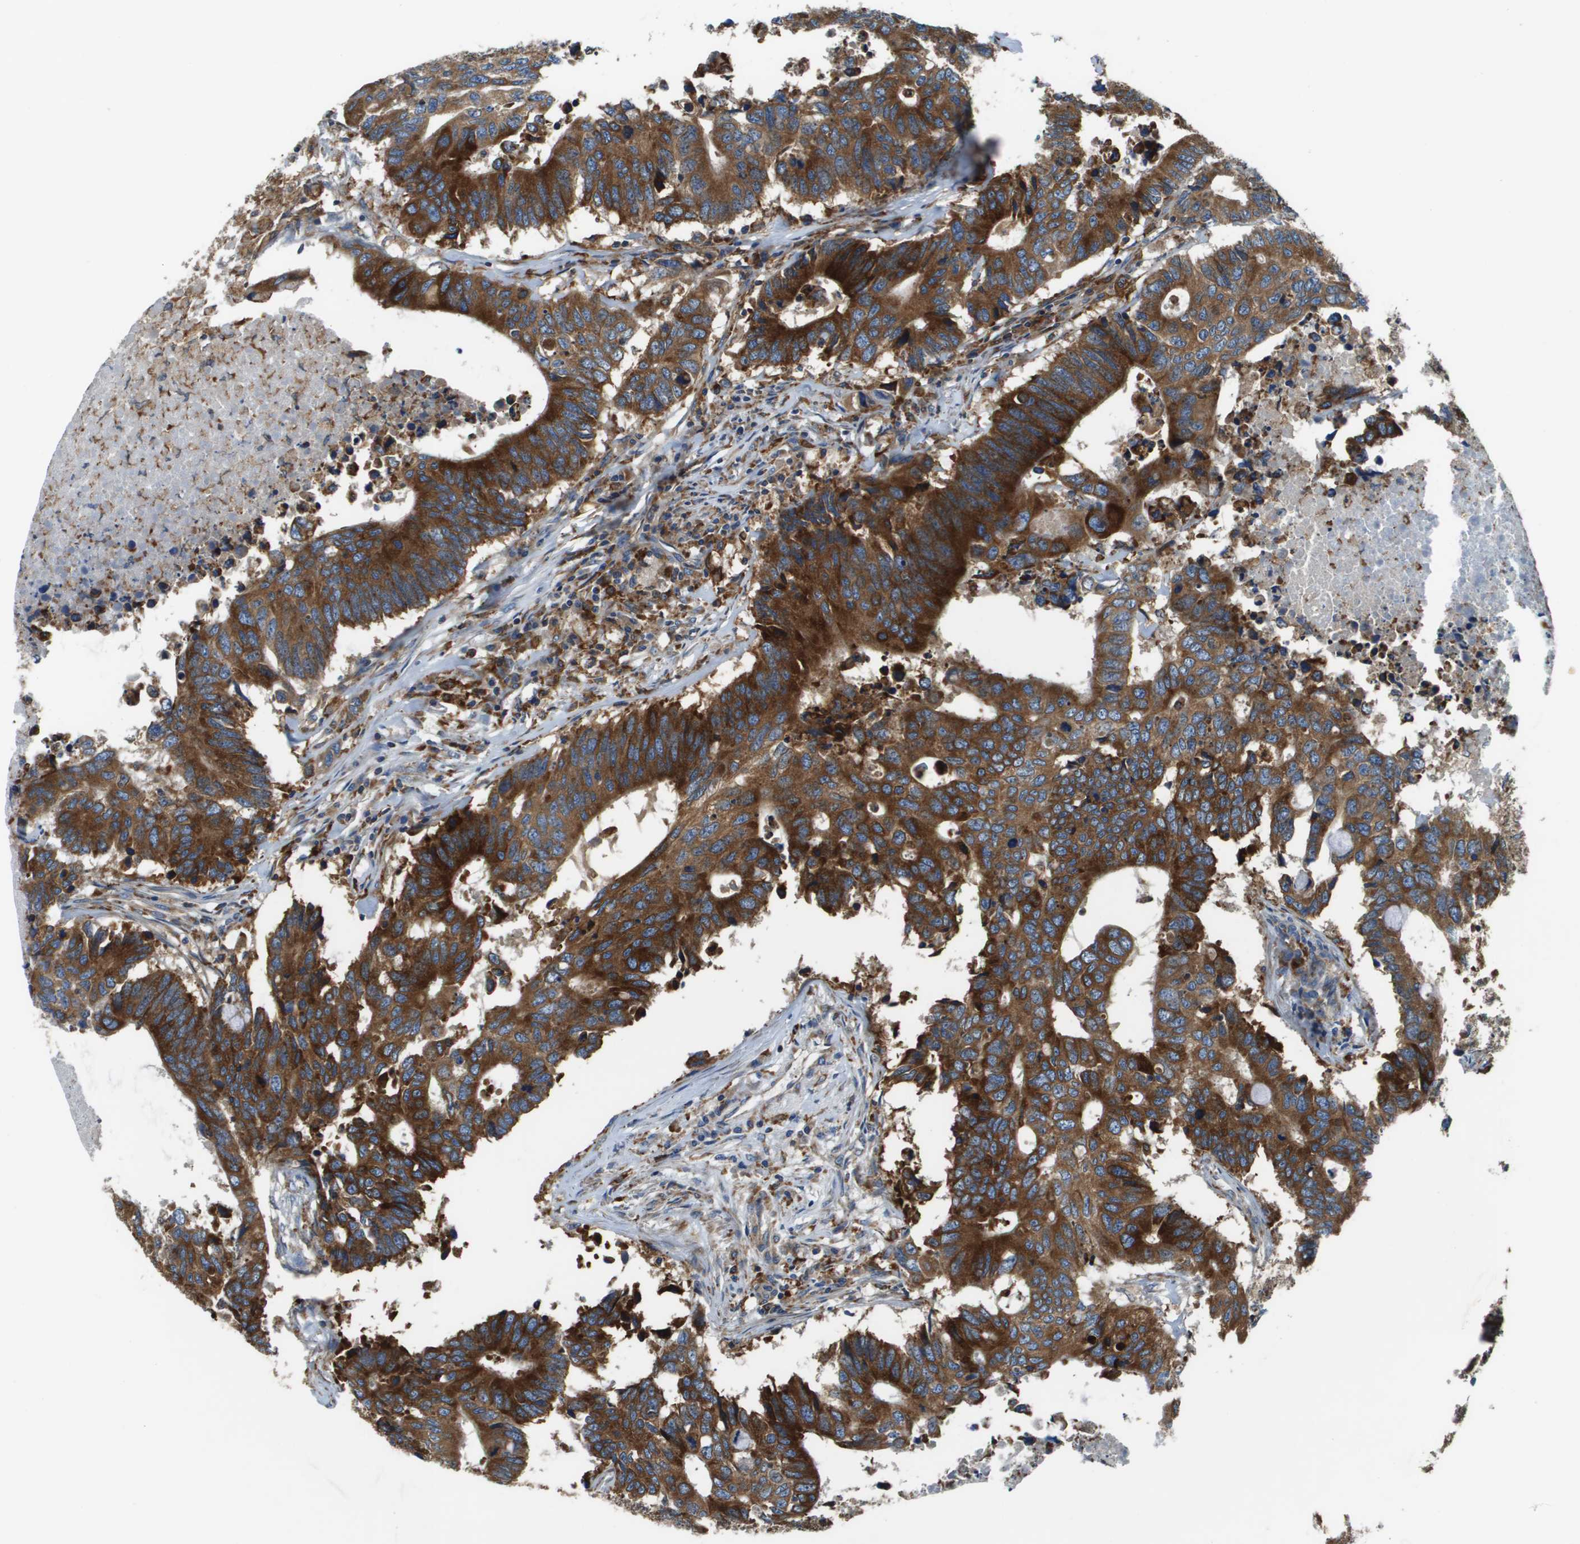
{"staining": {"intensity": "strong", "quantity": ">75%", "location": "cytoplasmic/membranous"}, "tissue": "colorectal cancer", "cell_type": "Tumor cells", "image_type": "cancer", "snomed": [{"axis": "morphology", "description": "Adenocarcinoma, NOS"}, {"axis": "topography", "description": "Colon"}], "caption": "Colorectal adenocarcinoma stained for a protein (brown) demonstrates strong cytoplasmic/membranous positive positivity in approximately >75% of tumor cells.", "gene": "CNPY3", "patient": {"sex": "male", "age": 71}}